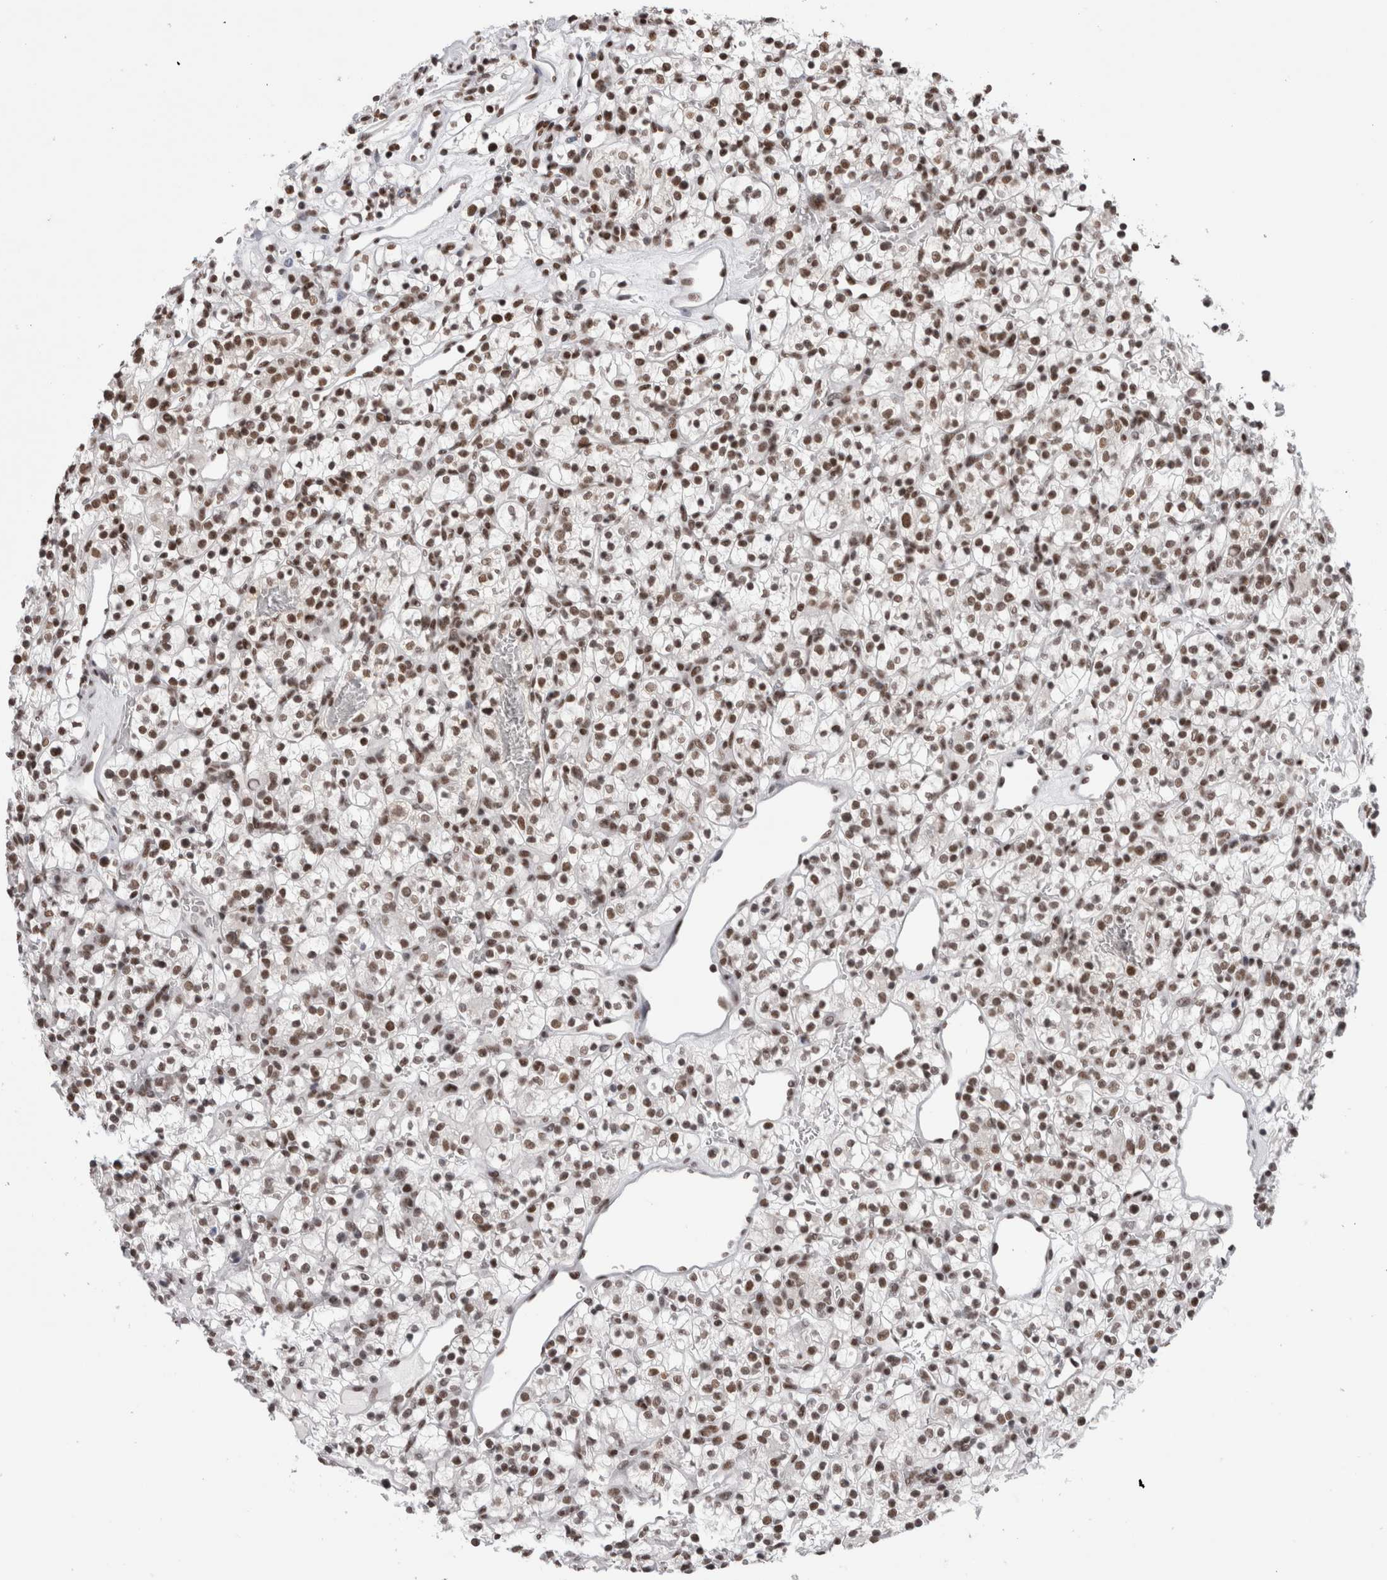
{"staining": {"intensity": "strong", "quantity": ">75%", "location": "nuclear"}, "tissue": "renal cancer", "cell_type": "Tumor cells", "image_type": "cancer", "snomed": [{"axis": "morphology", "description": "Adenocarcinoma, NOS"}, {"axis": "topography", "description": "Kidney"}], "caption": "High-magnification brightfield microscopy of renal cancer (adenocarcinoma) stained with DAB (3,3'-diaminobenzidine) (brown) and counterstained with hematoxylin (blue). tumor cells exhibit strong nuclear staining is present in approximately>75% of cells. (Brightfield microscopy of DAB IHC at high magnification).", "gene": "SMC1A", "patient": {"sex": "female", "age": 57}}